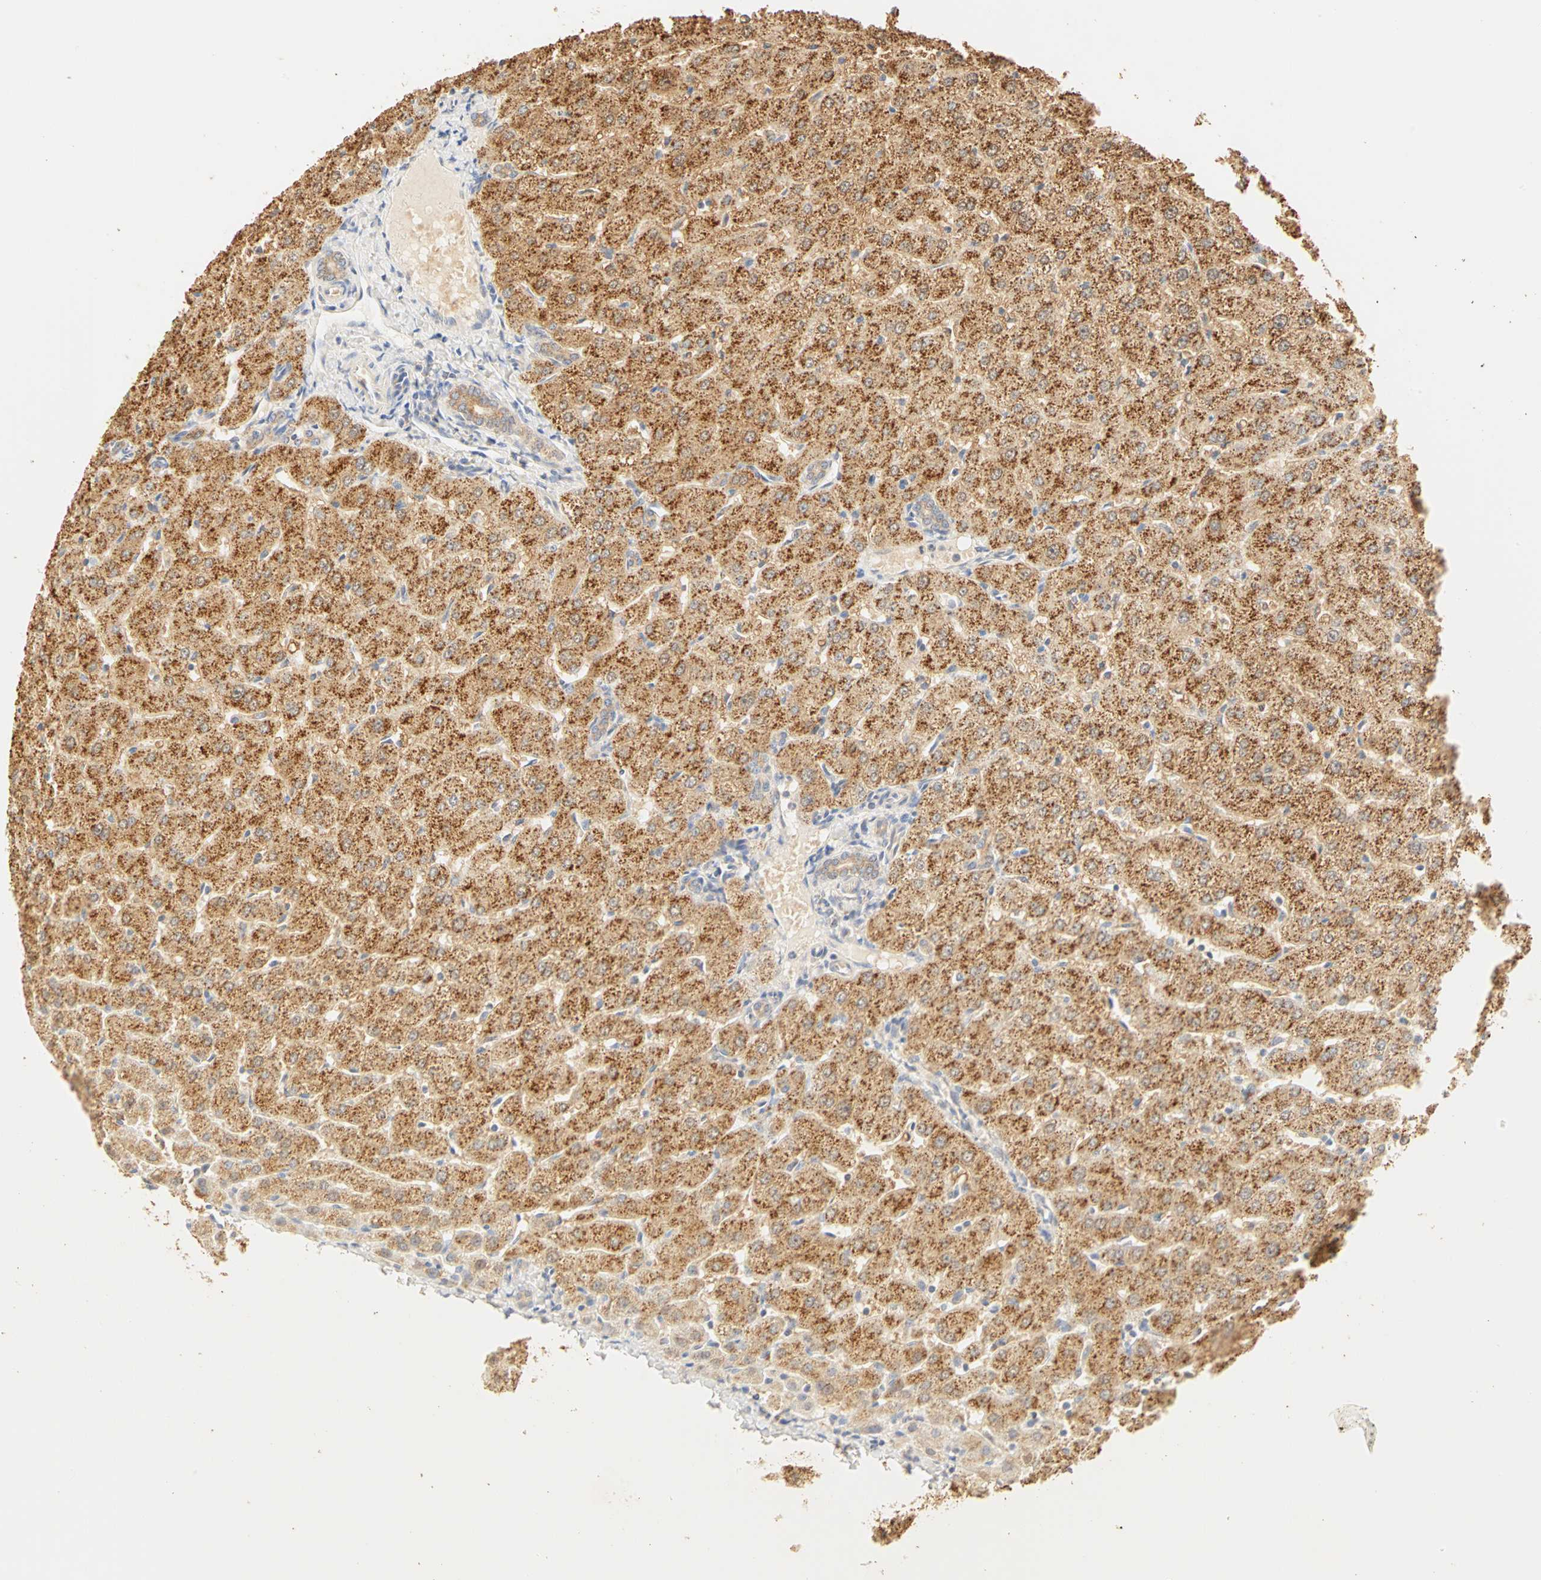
{"staining": {"intensity": "weak", "quantity": "25%-75%", "location": "cytoplasmic/membranous"}, "tissue": "liver", "cell_type": "Cholangiocytes", "image_type": "normal", "snomed": [{"axis": "morphology", "description": "Normal tissue, NOS"}, {"axis": "morphology", "description": "Fibrosis, NOS"}, {"axis": "topography", "description": "Liver"}], "caption": "Liver stained for a protein (brown) demonstrates weak cytoplasmic/membranous positive staining in approximately 25%-75% of cholangiocytes.", "gene": "GNRH2", "patient": {"sex": "female", "age": 29}}